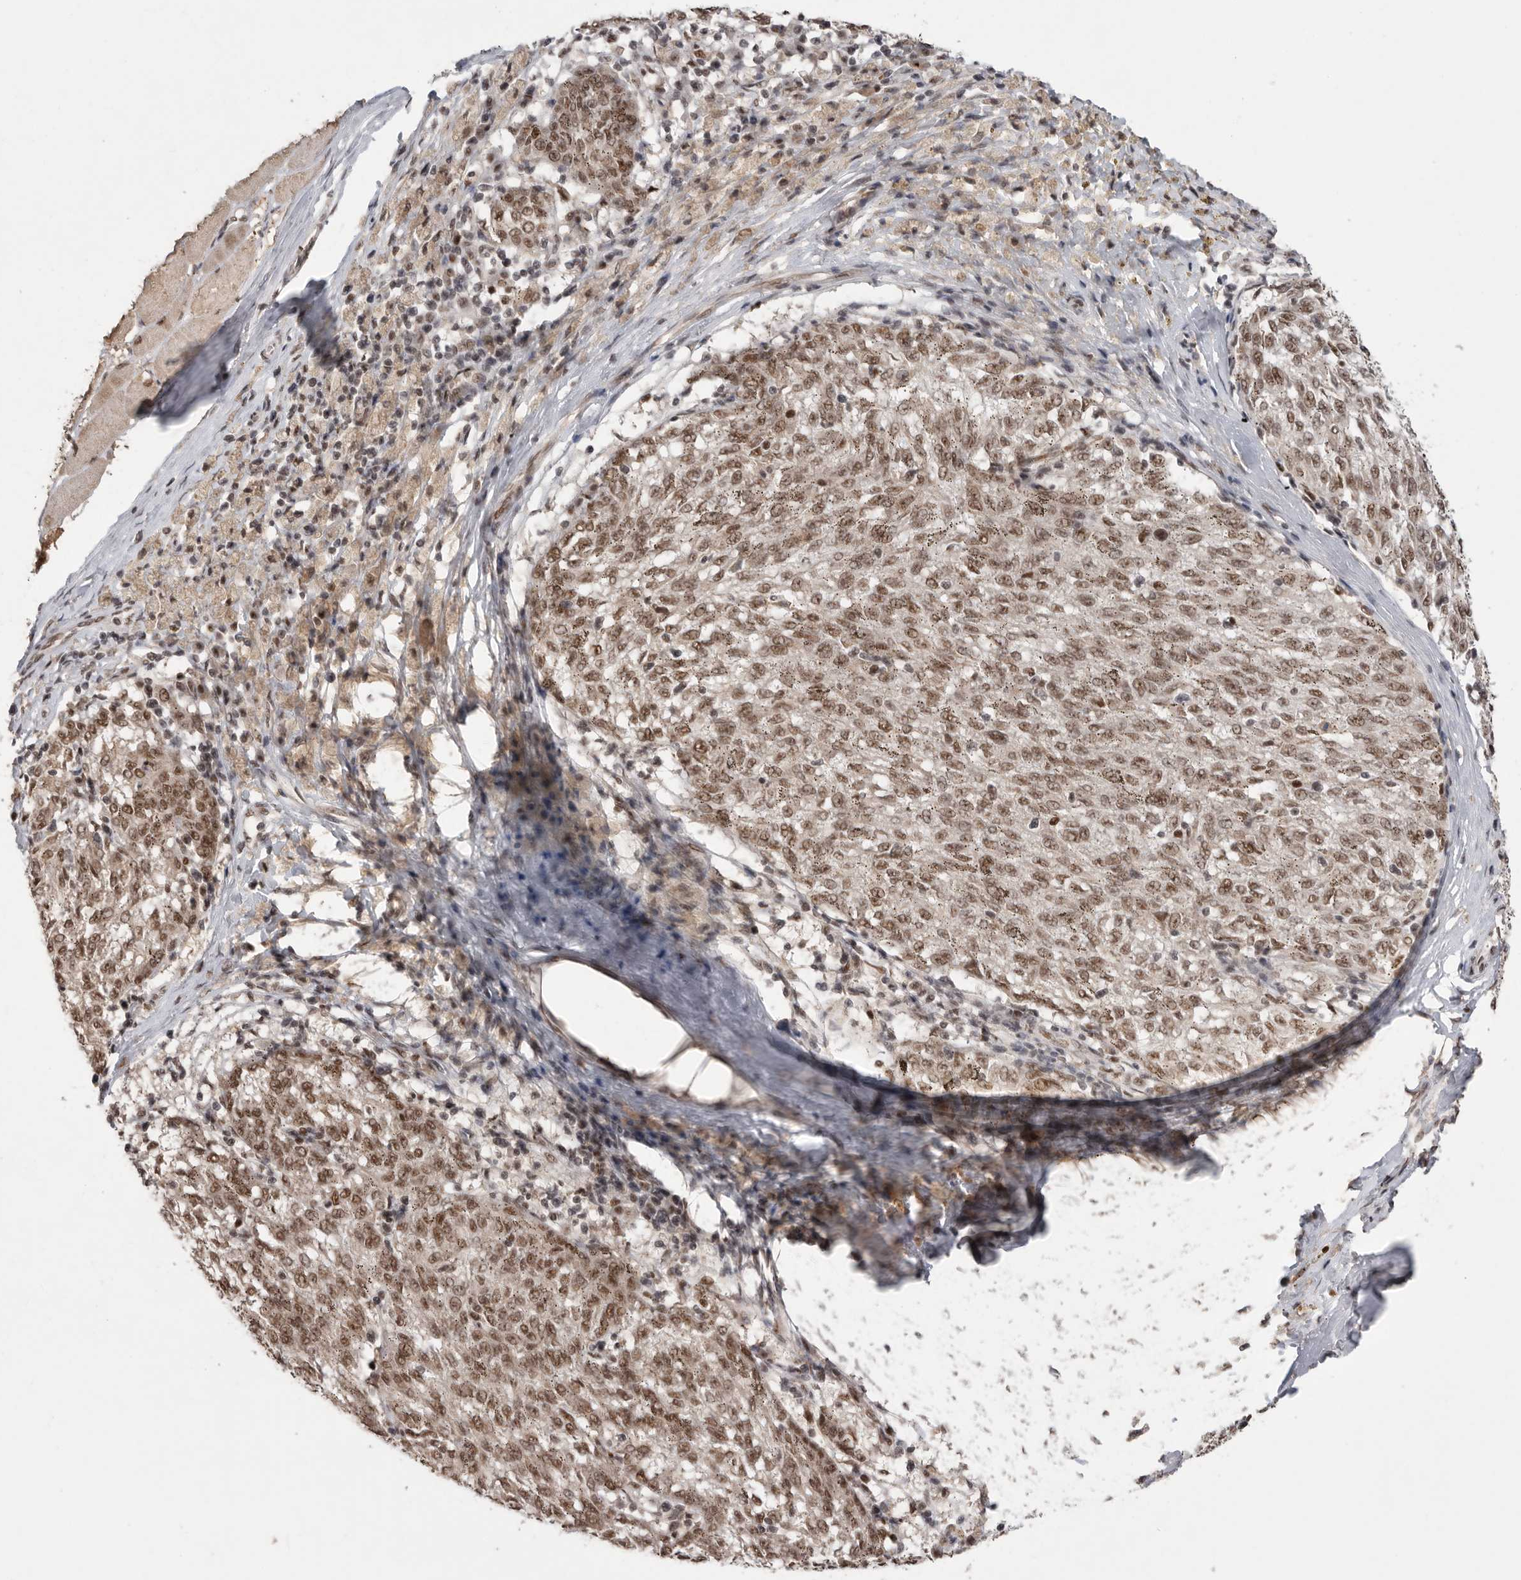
{"staining": {"intensity": "moderate", "quantity": ">75%", "location": "nuclear"}, "tissue": "melanoma", "cell_type": "Tumor cells", "image_type": "cancer", "snomed": [{"axis": "morphology", "description": "Malignant melanoma, NOS"}, {"axis": "topography", "description": "Skin"}], "caption": "Moderate nuclear expression for a protein is identified in about >75% of tumor cells of malignant melanoma using immunohistochemistry (IHC).", "gene": "PPP1R10", "patient": {"sex": "female", "age": 72}}